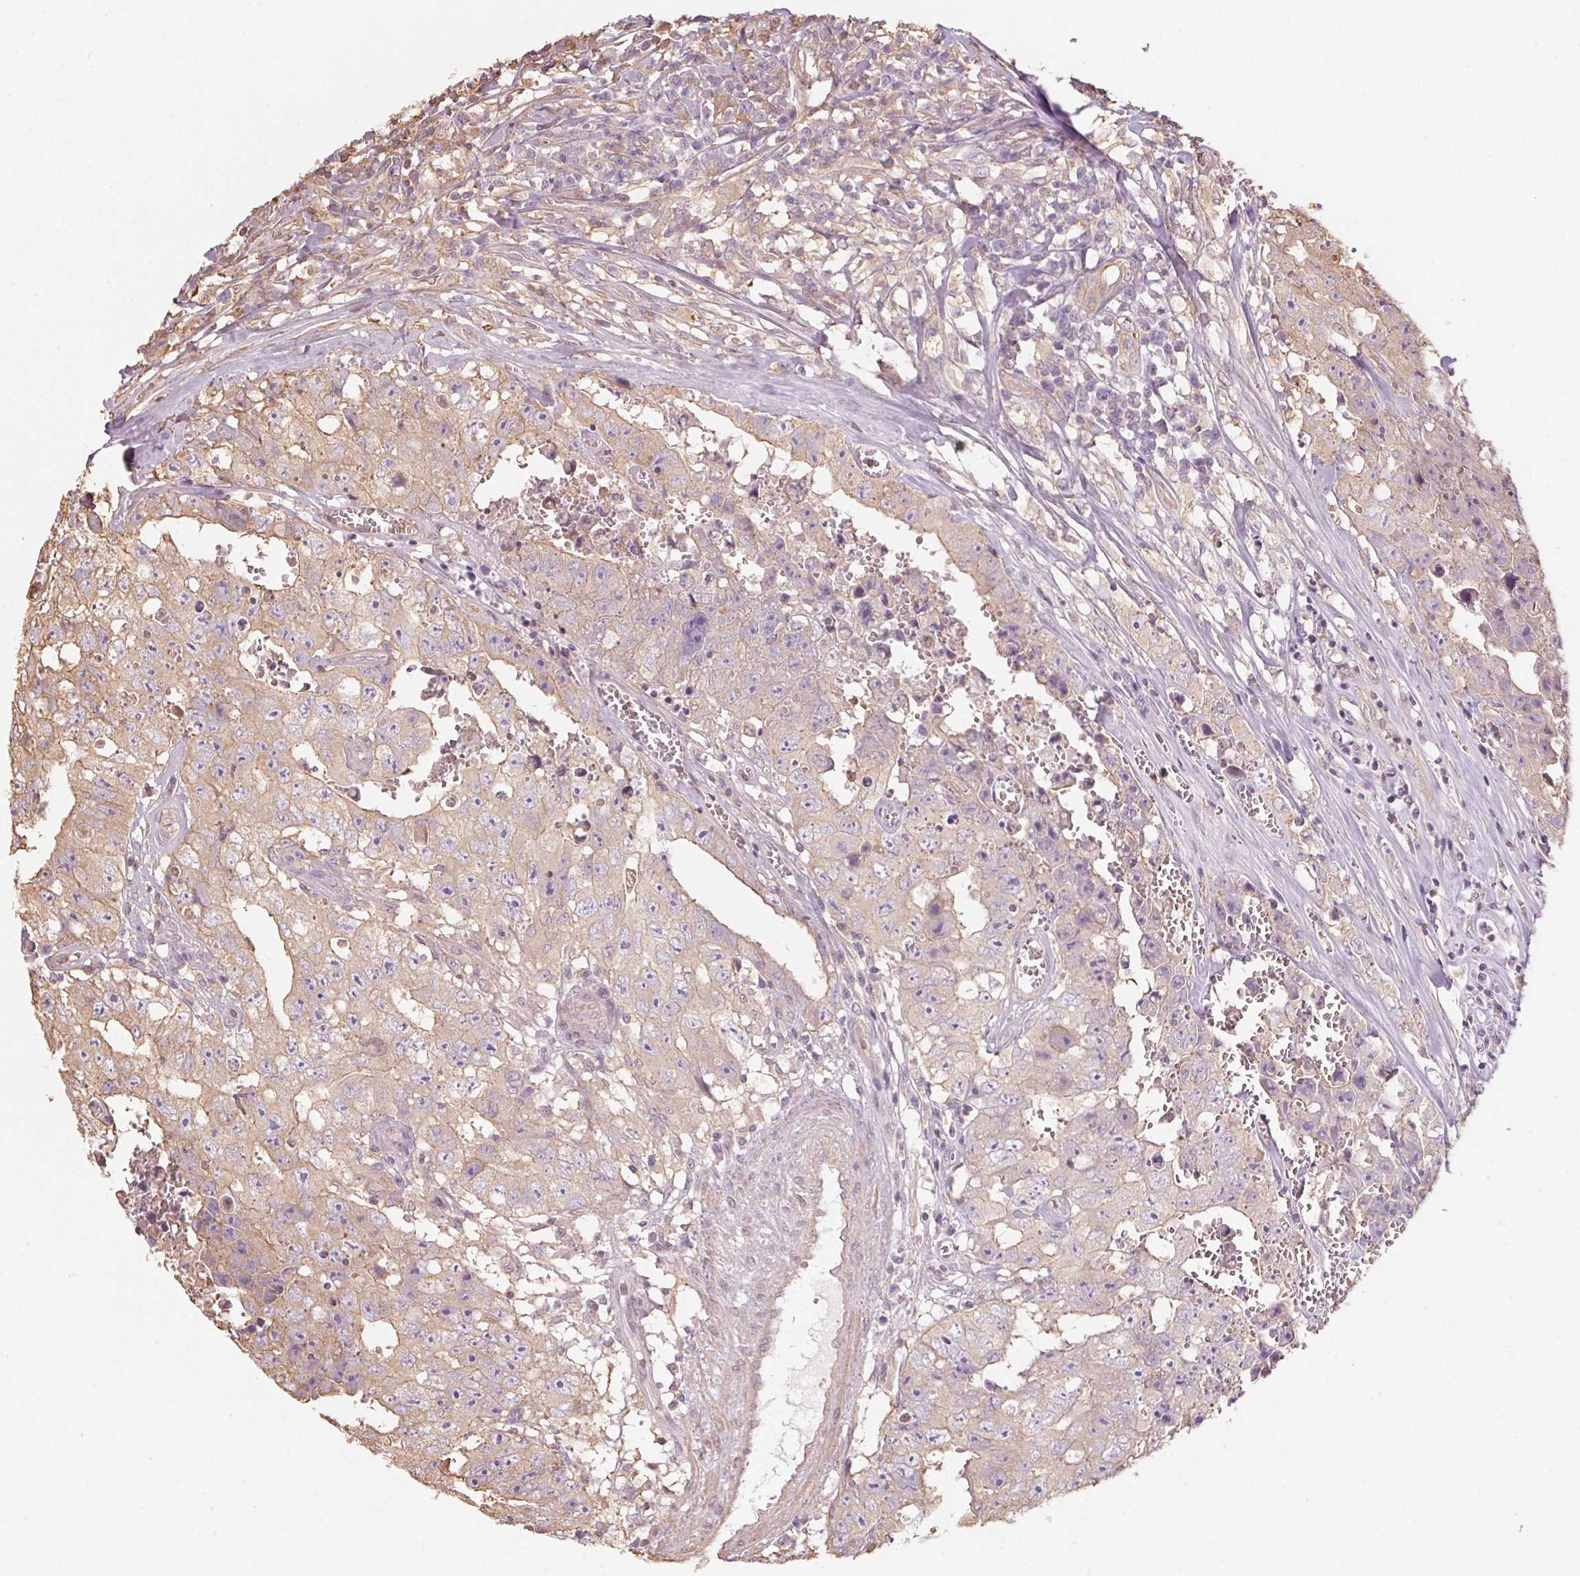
{"staining": {"intensity": "weak", "quantity": "25%-75%", "location": "cytoplasmic/membranous"}, "tissue": "testis cancer", "cell_type": "Tumor cells", "image_type": "cancer", "snomed": [{"axis": "morphology", "description": "Carcinoma, Embryonal, NOS"}, {"axis": "topography", "description": "Testis"}], "caption": "Embryonal carcinoma (testis) was stained to show a protein in brown. There is low levels of weak cytoplasmic/membranous positivity in about 25%-75% of tumor cells.", "gene": "QDPR", "patient": {"sex": "male", "age": 36}}